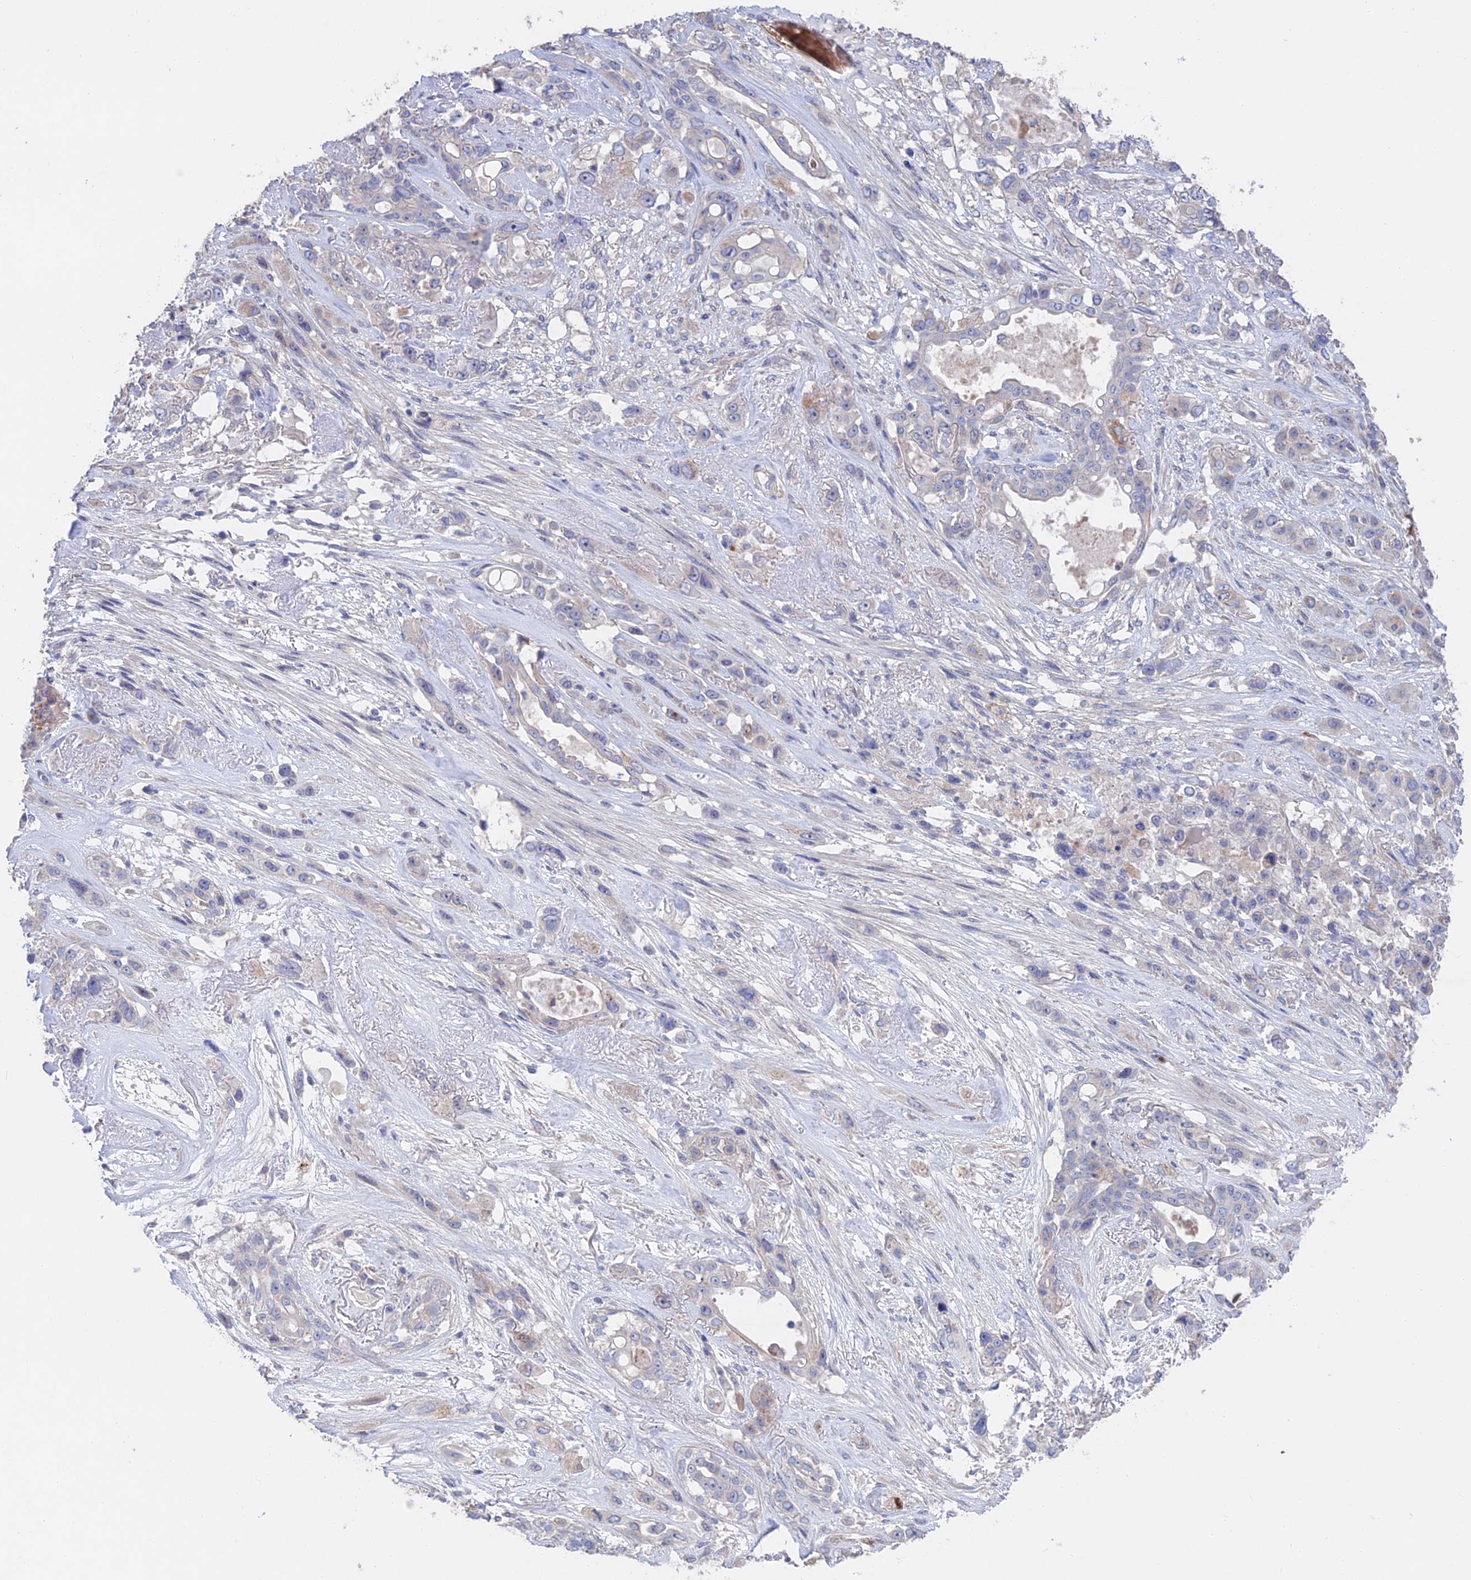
{"staining": {"intensity": "weak", "quantity": "<25%", "location": "cytoplasmic/membranous"}, "tissue": "lung cancer", "cell_type": "Tumor cells", "image_type": "cancer", "snomed": [{"axis": "morphology", "description": "Squamous cell carcinoma, NOS"}, {"axis": "topography", "description": "Lung"}], "caption": "Tumor cells are negative for brown protein staining in squamous cell carcinoma (lung).", "gene": "SLC2A6", "patient": {"sex": "female", "age": 70}}